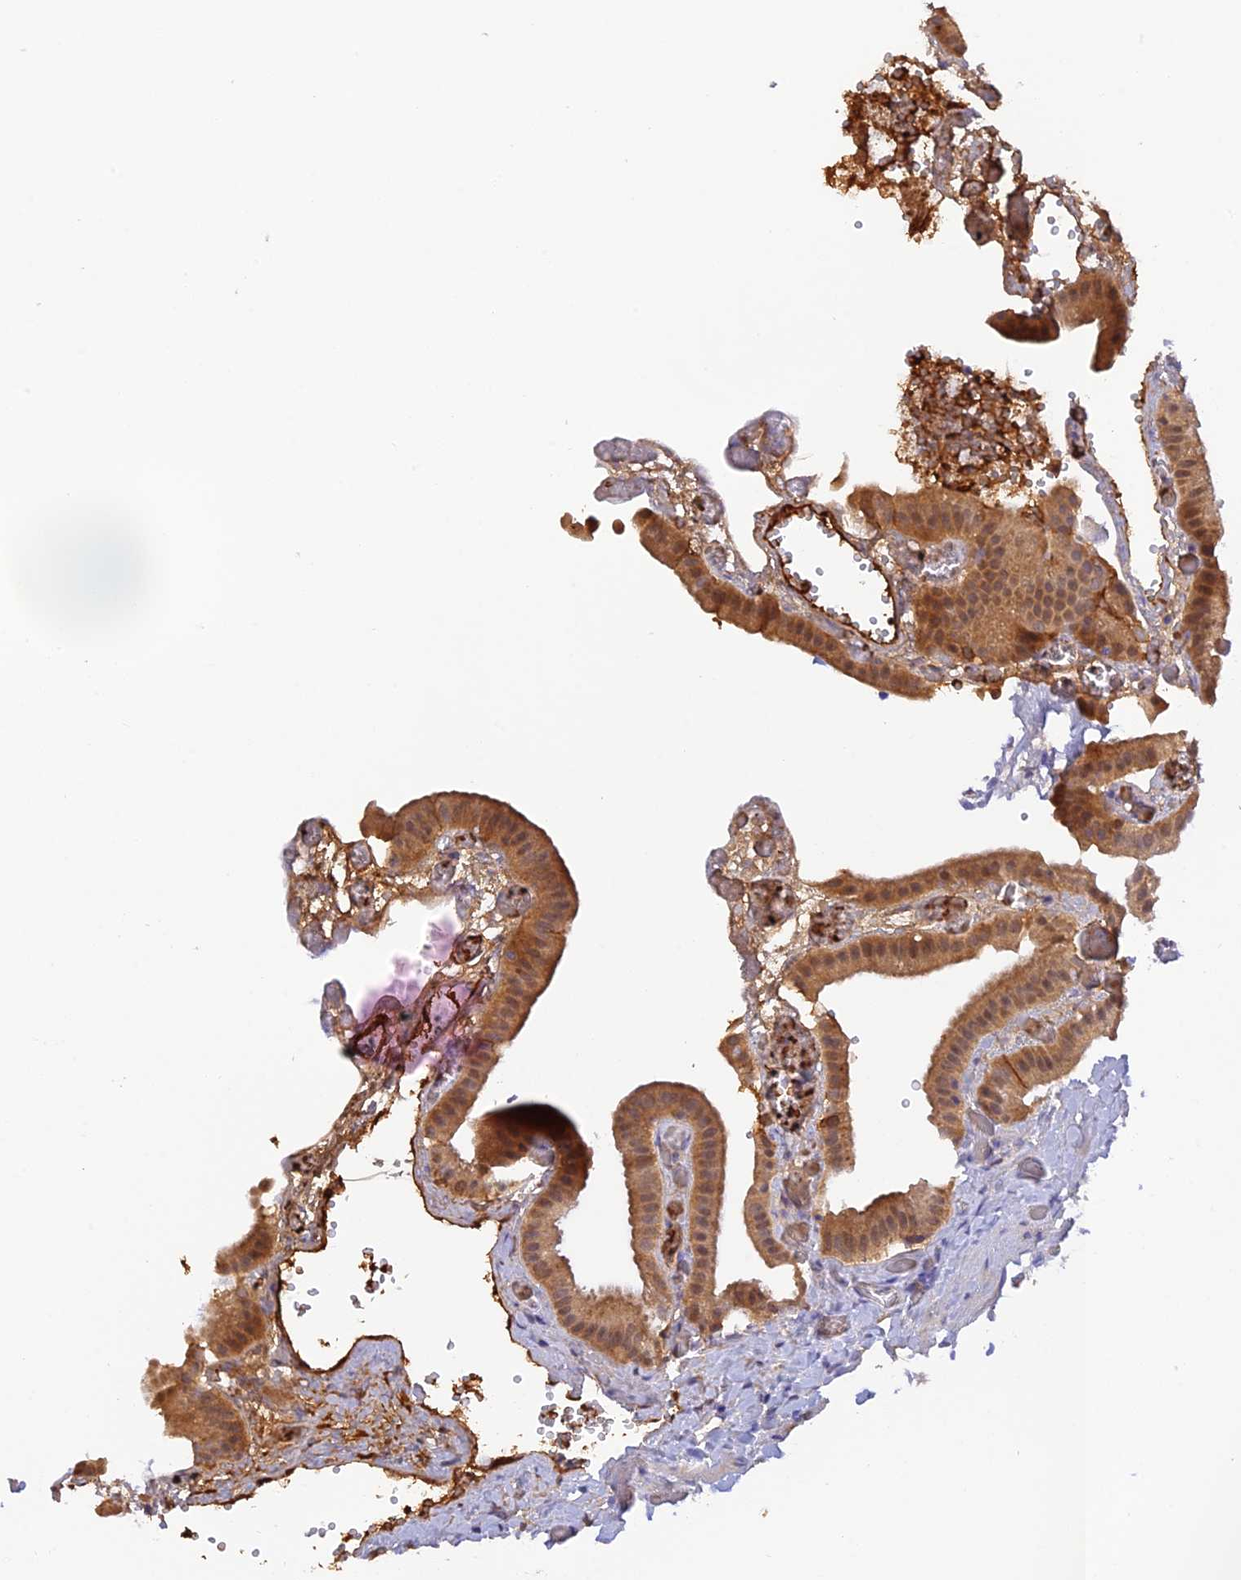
{"staining": {"intensity": "moderate", "quantity": ">75%", "location": "cytoplasmic/membranous"}, "tissue": "gallbladder", "cell_type": "Glandular cells", "image_type": "normal", "snomed": [{"axis": "morphology", "description": "Normal tissue, NOS"}, {"axis": "topography", "description": "Gallbladder"}], "caption": "High-magnification brightfield microscopy of benign gallbladder stained with DAB (3,3'-diaminobenzidine) (brown) and counterstained with hematoxylin (blue). glandular cells exhibit moderate cytoplasmic/membranous staining is present in approximately>75% of cells. Nuclei are stained in blue.", "gene": "HDHD2", "patient": {"sex": "female", "age": 64}}